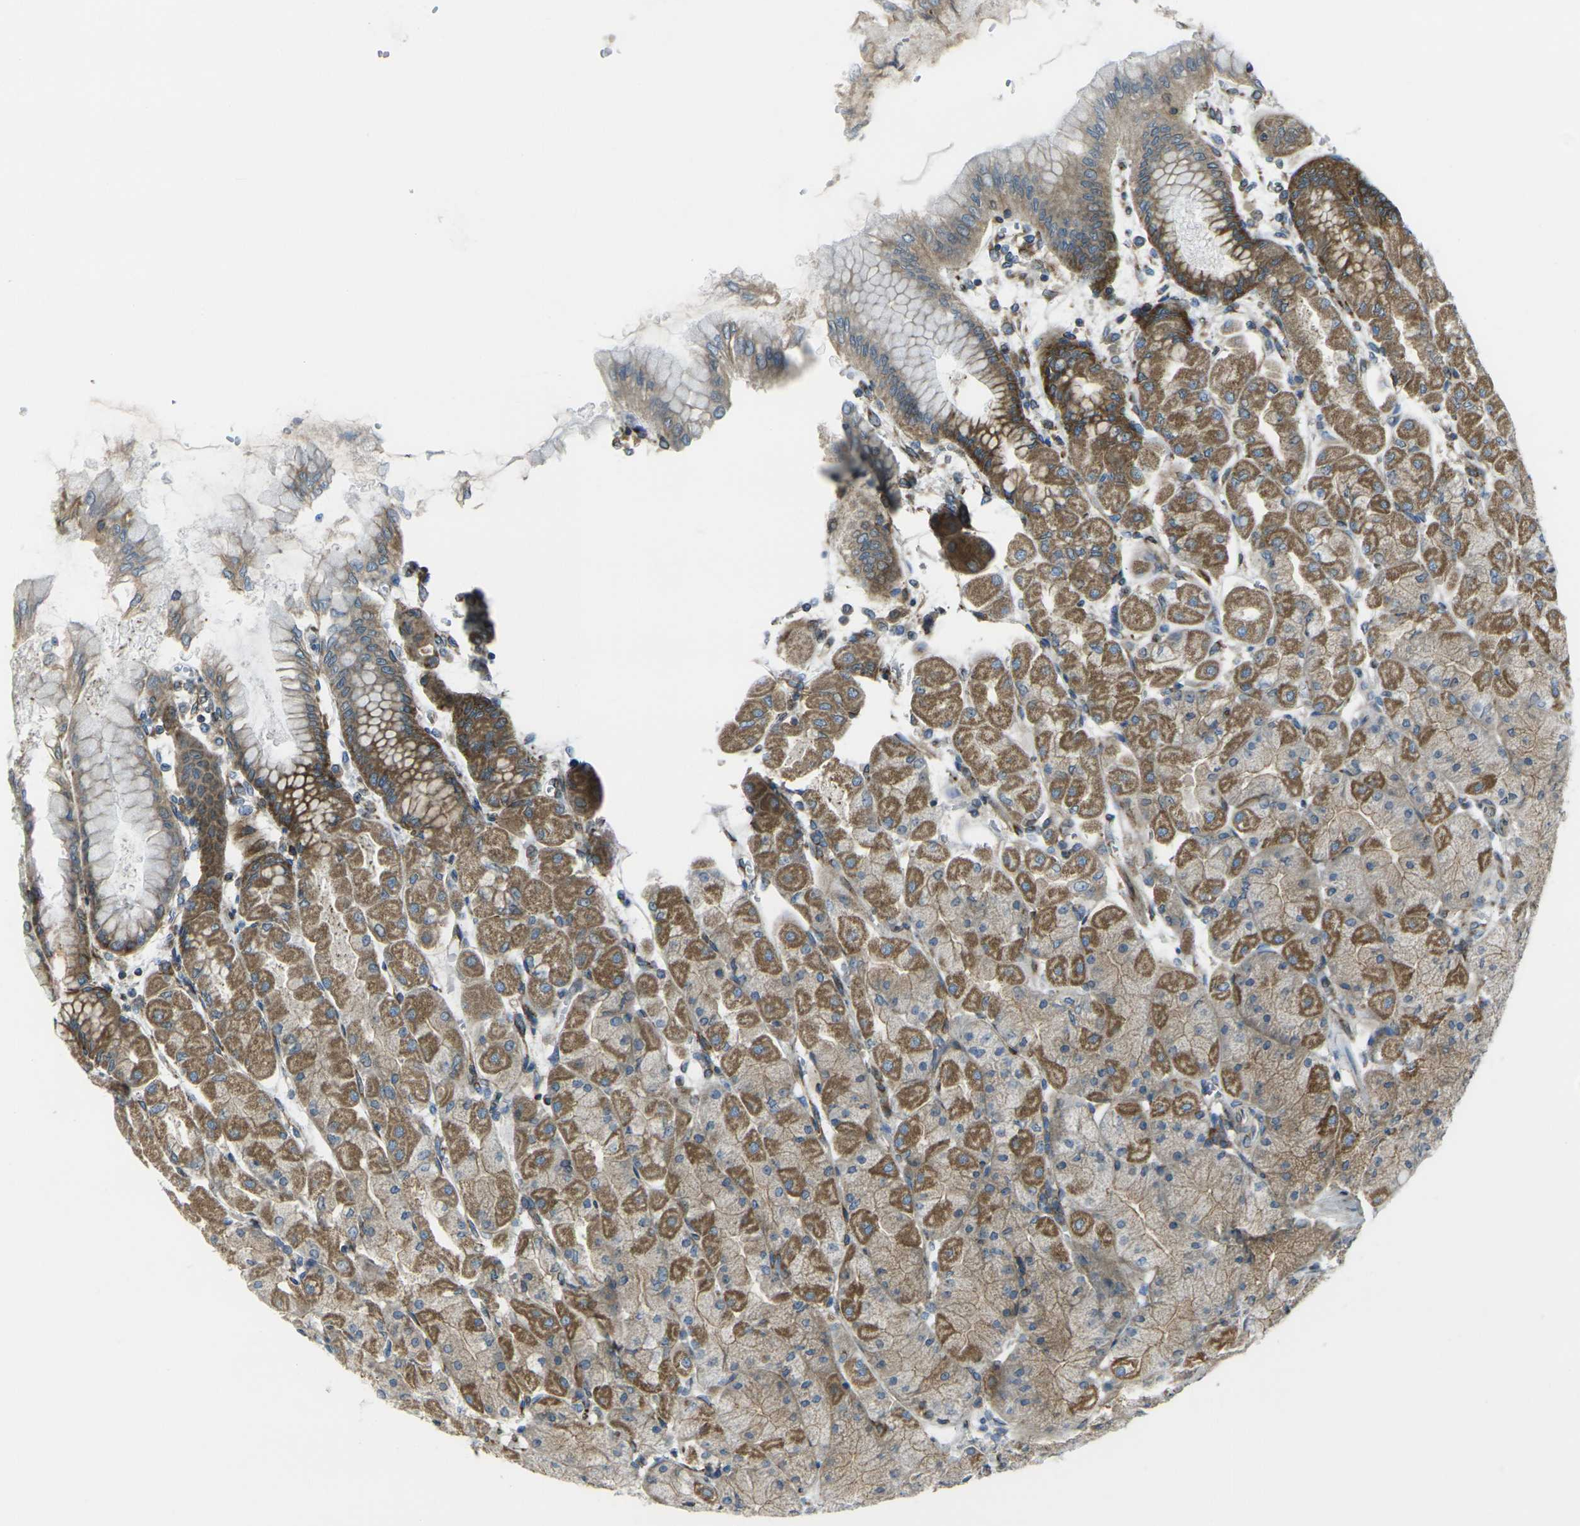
{"staining": {"intensity": "moderate", "quantity": ">75%", "location": "cytoplasmic/membranous"}, "tissue": "stomach", "cell_type": "Glandular cells", "image_type": "normal", "snomed": [{"axis": "morphology", "description": "Normal tissue, NOS"}, {"axis": "topography", "description": "Stomach, upper"}], "caption": "DAB (3,3'-diaminobenzidine) immunohistochemical staining of normal stomach displays moderate cytoplasmic/membranous protein expression in about >75% of glandular cells.", "gene": "CELSR2", "patient": {"sex": "female", "age": 56}}